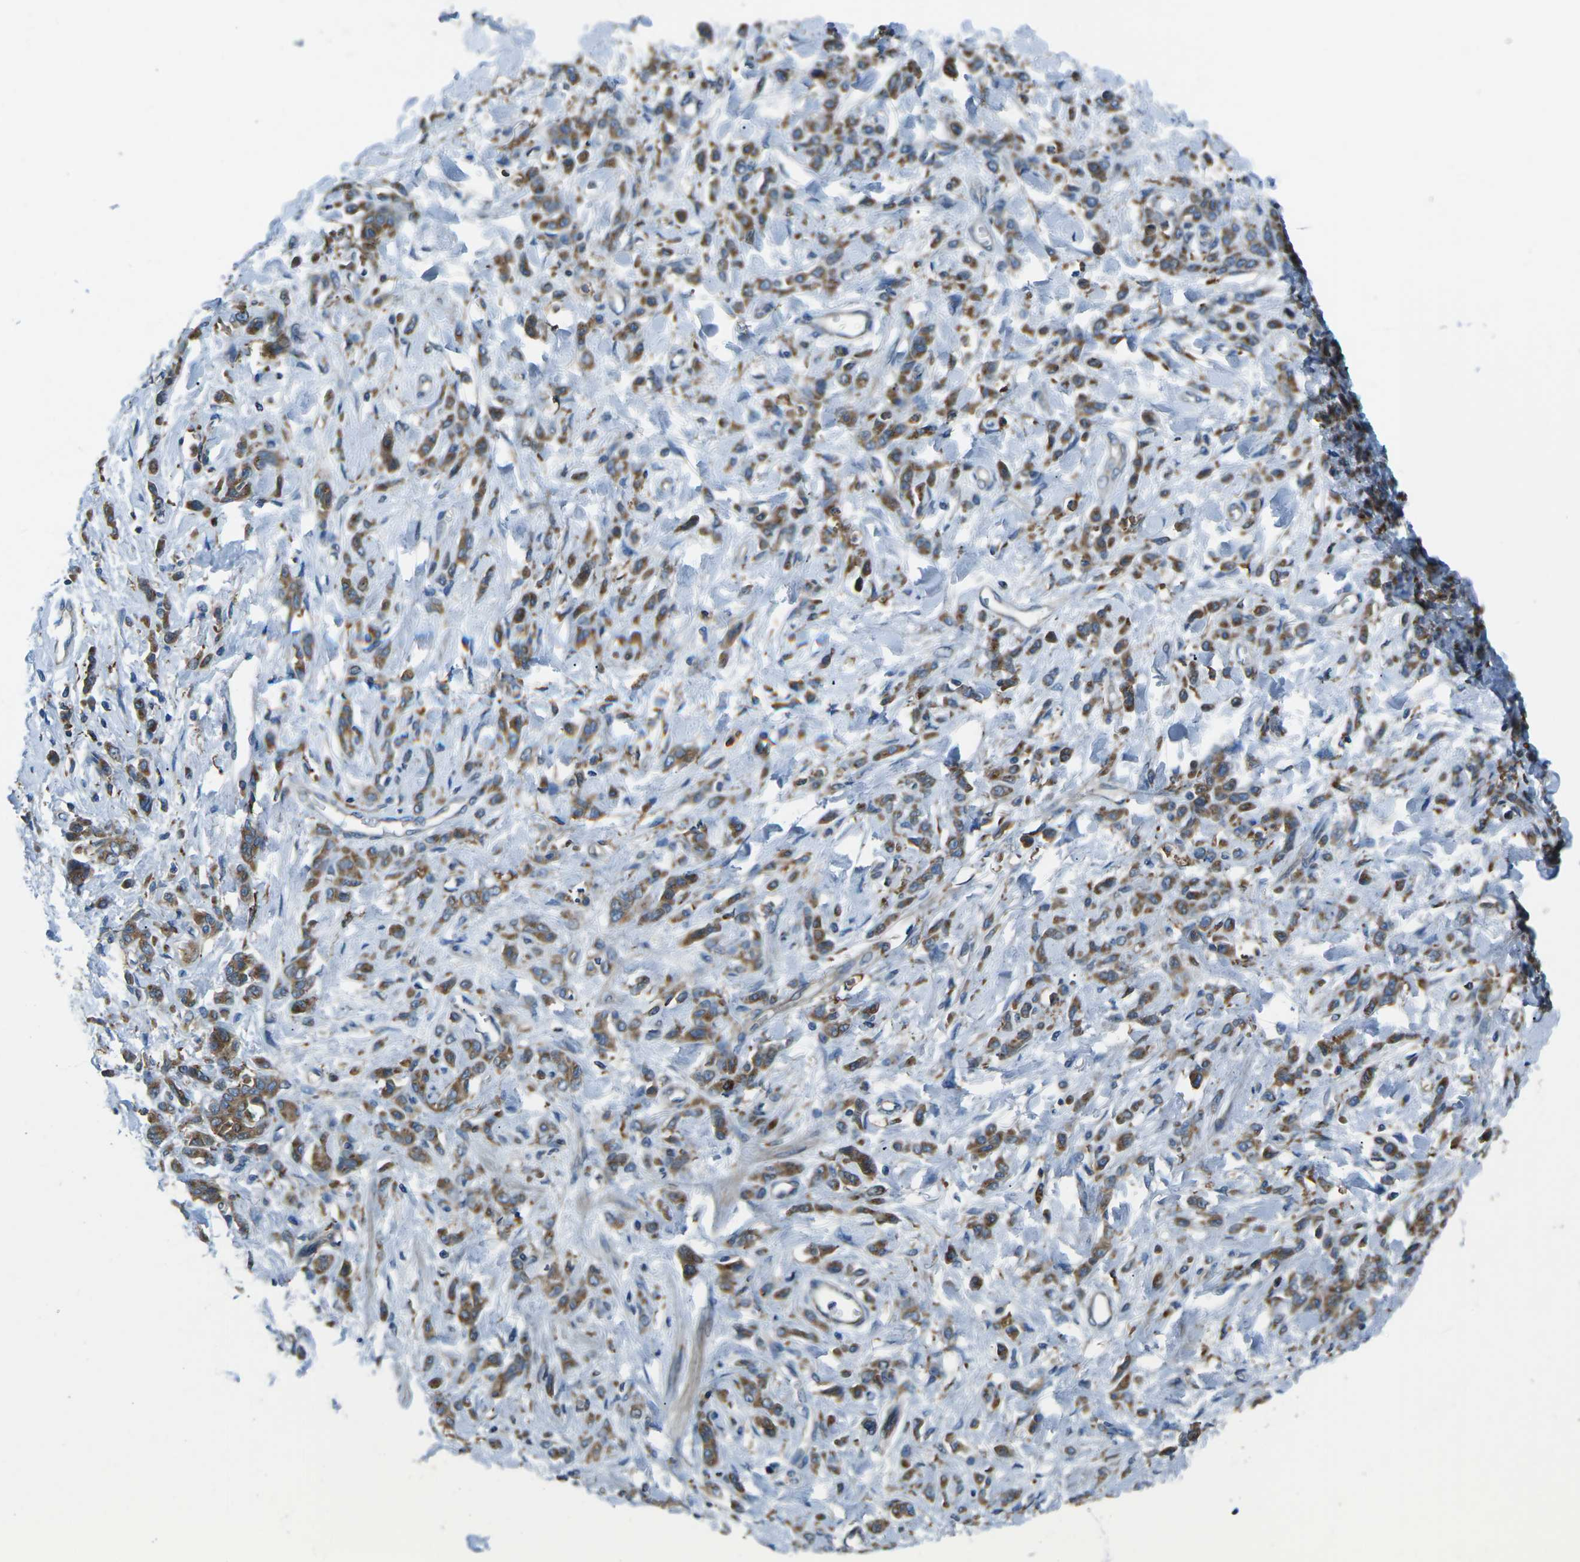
{"staining": {"intensity": "moderate", "quantity": ">75%", "location": "cytoplasmic/membranous"}, "tissue": "stomach cancer", "cell_type": "Tumor cells", "image_type": "cancer", "snomed": [{"axis": "morphology", "description": "Normal tissue, NOS"}, {"axis": "morphology", "description": "Adenocarcinoma, NOS"}, {"axis": "topography", "description": "Stomach"}], "caption": "This image reveals immunohistochemistry (IHC) staining of stomach adenocarcinoma, with medium moderate cytoplasmic/membranous staining in approximately >75% of tumor cells.", "gene": "CDK17", "patient": {"sex": "male", "age": 82}}